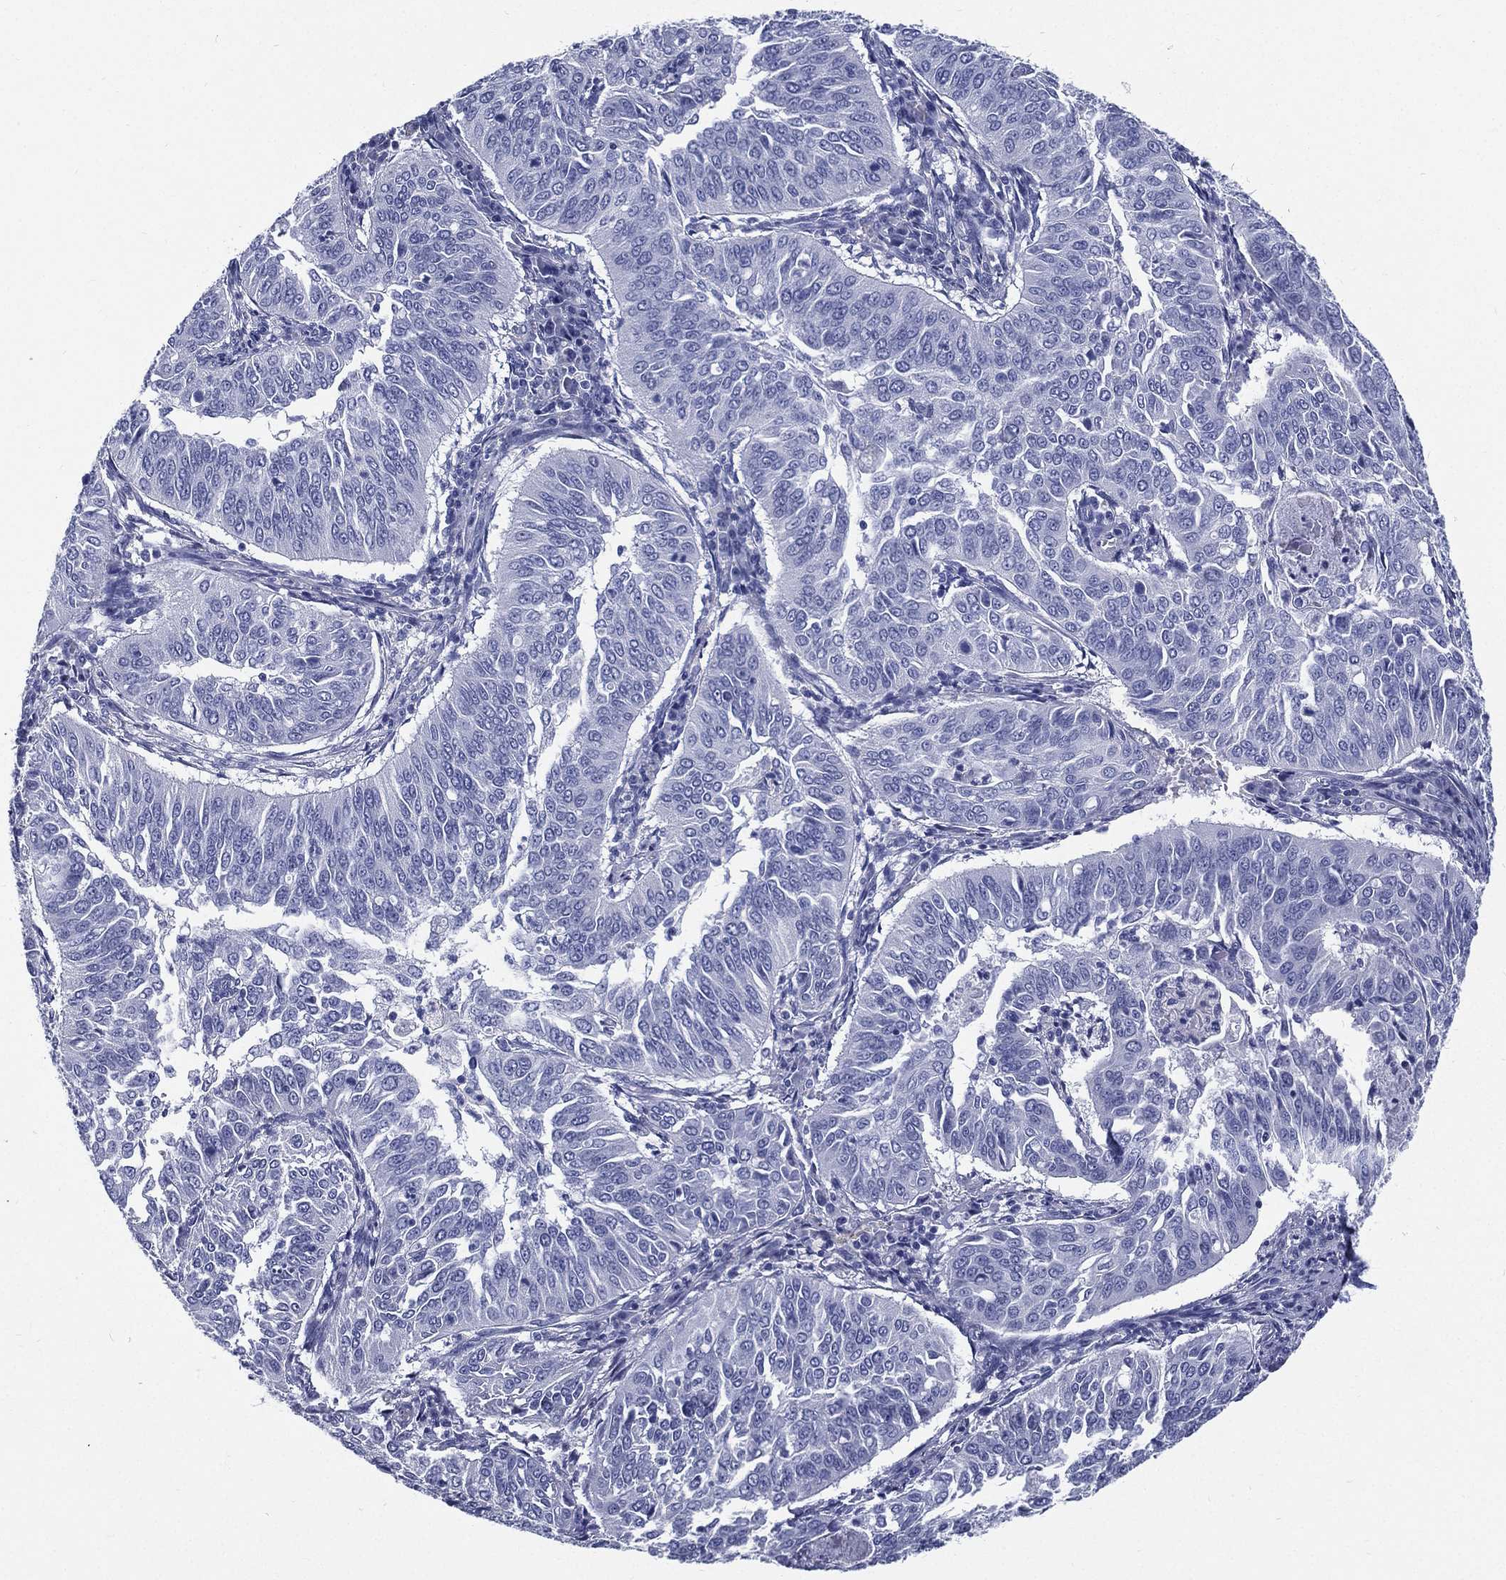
{"staining": {"intensity": "negative", "quantity": "none", "location": "none"}, "tissue": "cervical cancer", "cell_type": "Tumor cells", "image_type": "cancer", "snomed": [{"axis": "morphology", "description": "Normal tissue, NOS"}, {"axis": "morphology", "description": "Squamous cell carcinoma, NOS"}, {"axis": "topography", "description": "Cervix"}], "caption": "An image of cervical cancer stained for a protein shows no brown staining in tumor cells.", "gene": "RSPH4A", "patient": {"sex": "female", "age": 39}}